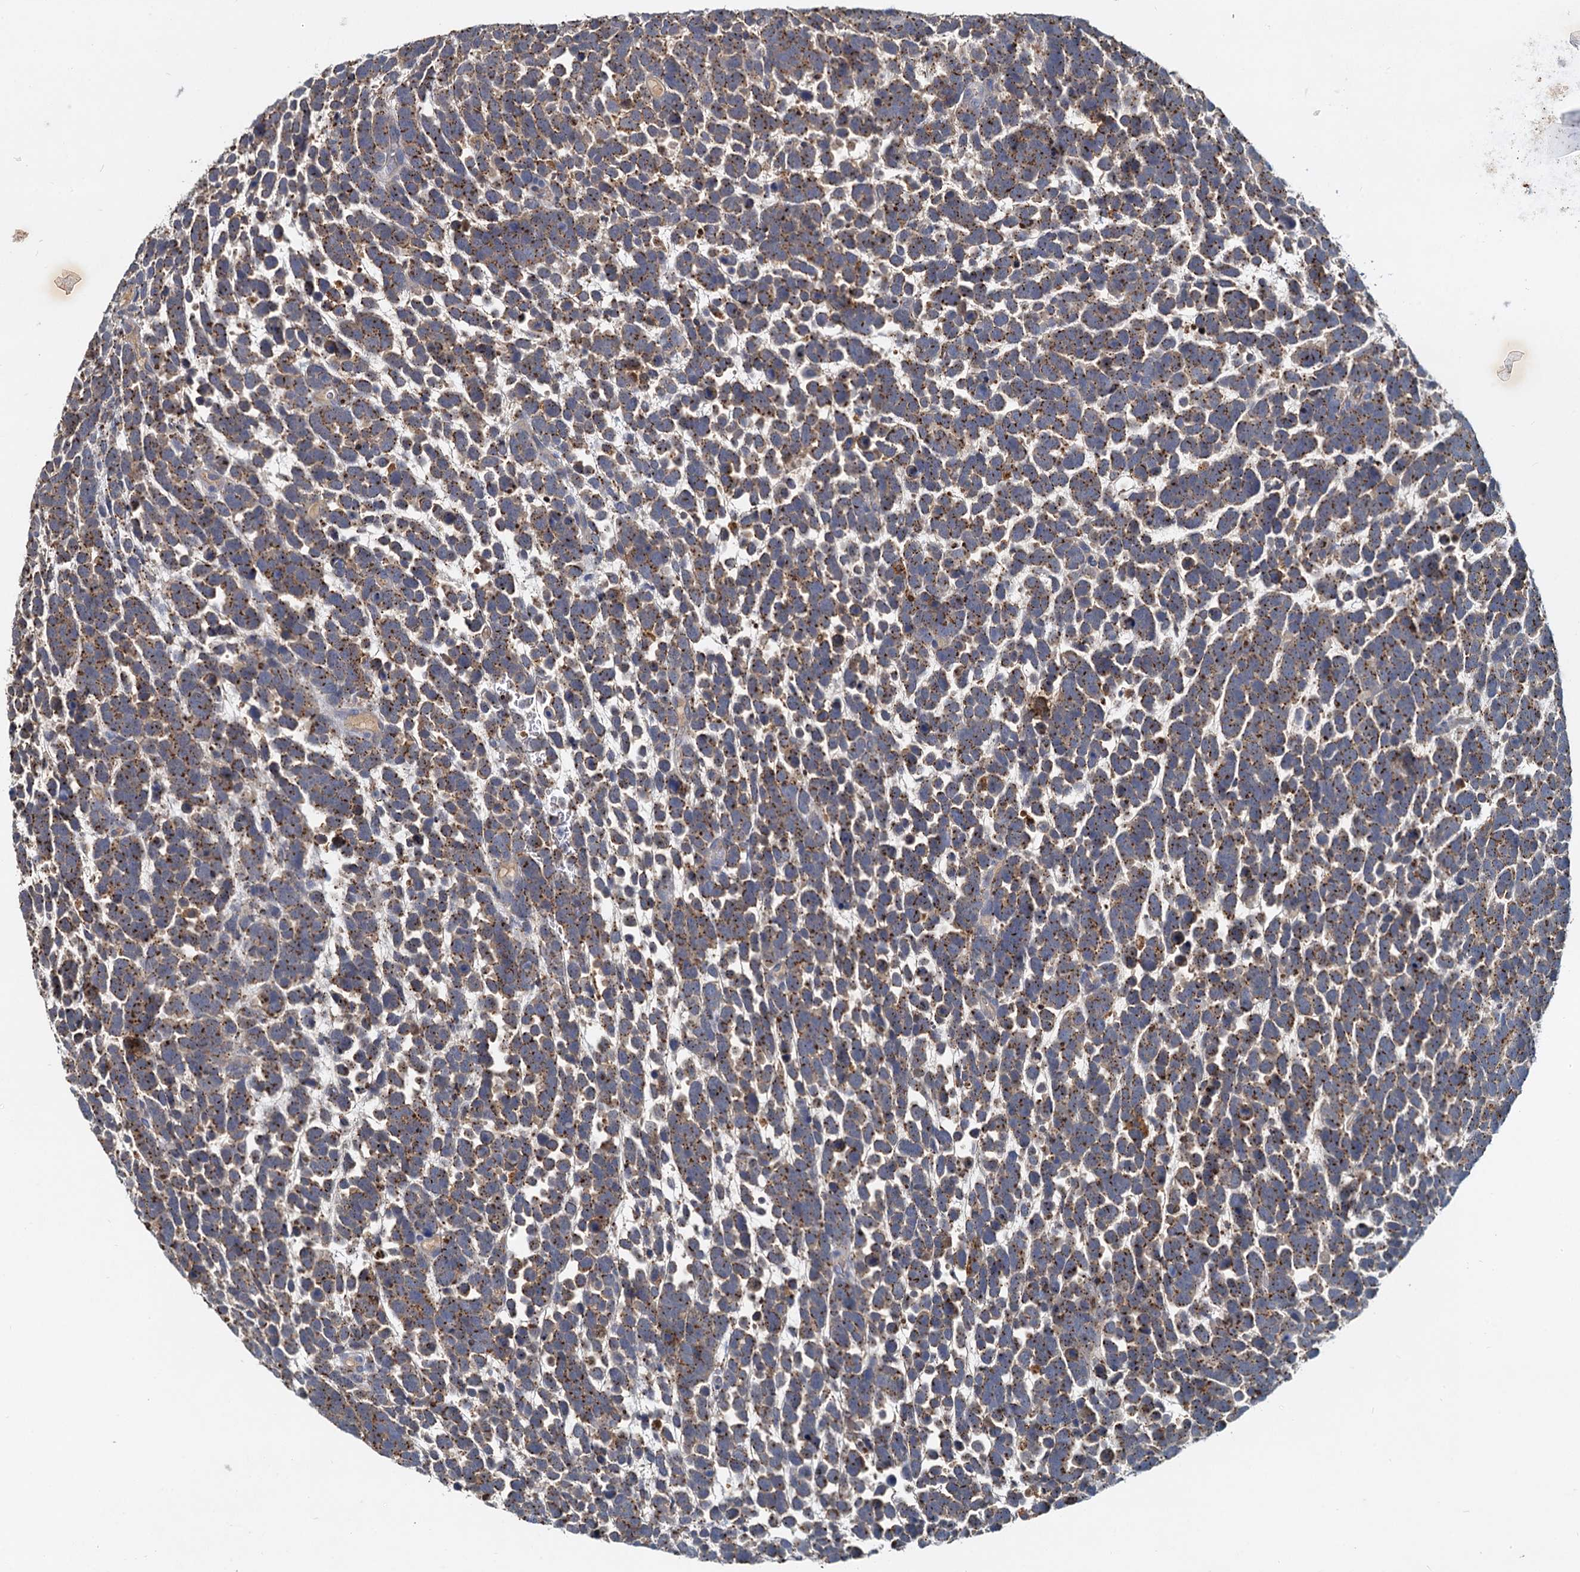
{"staining": {"intensity": "moderate", "quantity": ">75%", "location": "cytoplasmic/membranous"}, "tissue": "urothelial cancer", "cell_type": "Tumor cells", "image_type": "cancer", "snomed": [{"axis": "morphology", "description": "Urothelial carcinoma, High grade"}, {"axis": "topography", "description": "Urinary bladder"}], "caption": "Immunohistochemical staining of human urothelial cancer demonstrates medium levels of moderate cytoplasmic/membranous expression in about >75% of tumor cells. (DAB (3,3'-diaminobenzidine) IHC, brown staining for protein, blue staining for nuclei).", "gene": "TOLLIP", "patient": {"sex": "female", "age": 82}}